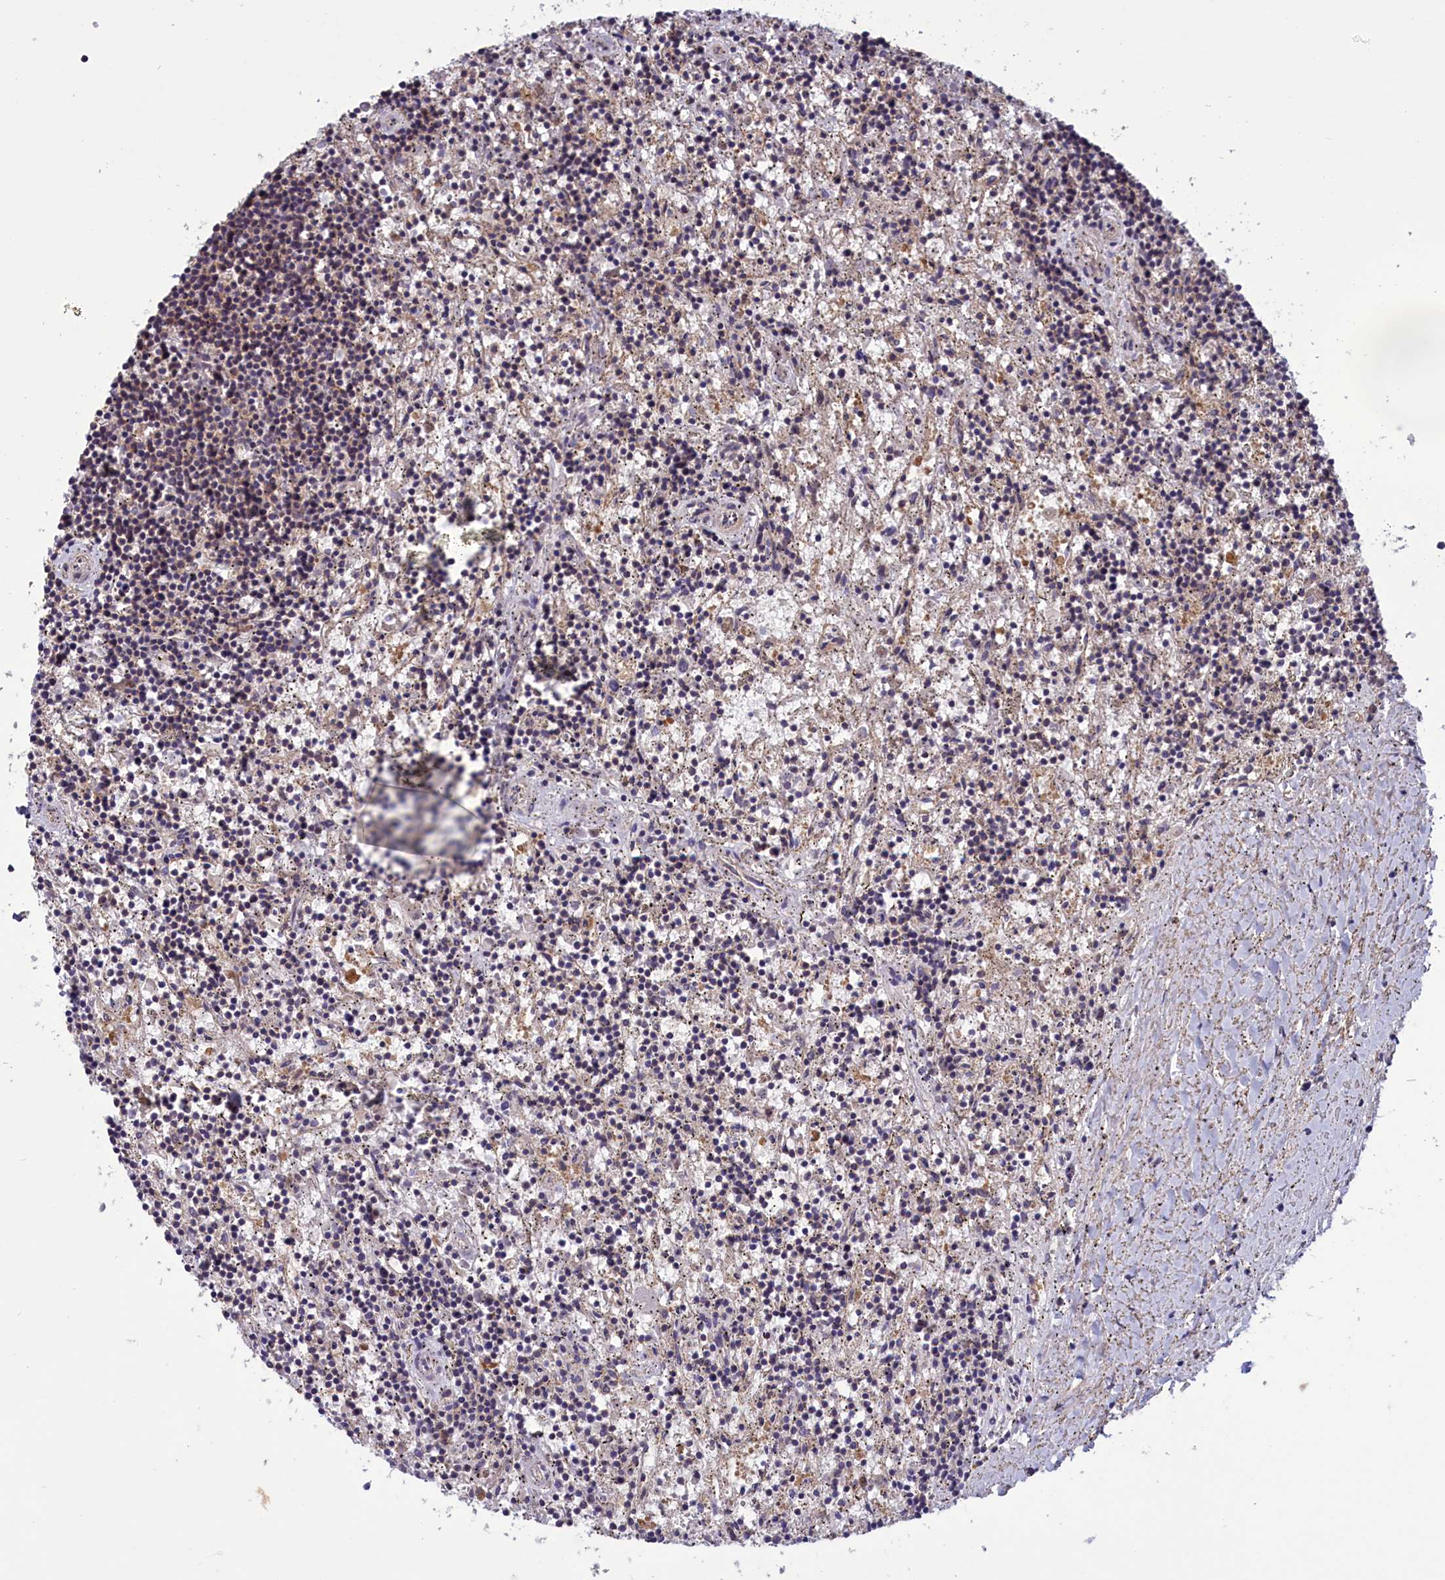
{"staining": {"intensity": "weak", "quantity": "<25%", "location": "cytoplasmic/membranous"}, "tissue": "lymphoma", "cell_type": "Tumor cells", "image_type": "cancer", "snomed": [{"axis": "morphology", "description": "Malignant lymphoma, non-Hodgkin's type, Low grade"}, {"axis": "topography", "description": "Spleen"}], "caption": "A photomicrograph of human lymphoma is negative for staining in tumor cells. (Brightfield microscopy of DAB IHC at high magnification).", "gene": "AMDHD2", "patient": {"sex": "male", "age": 76}}